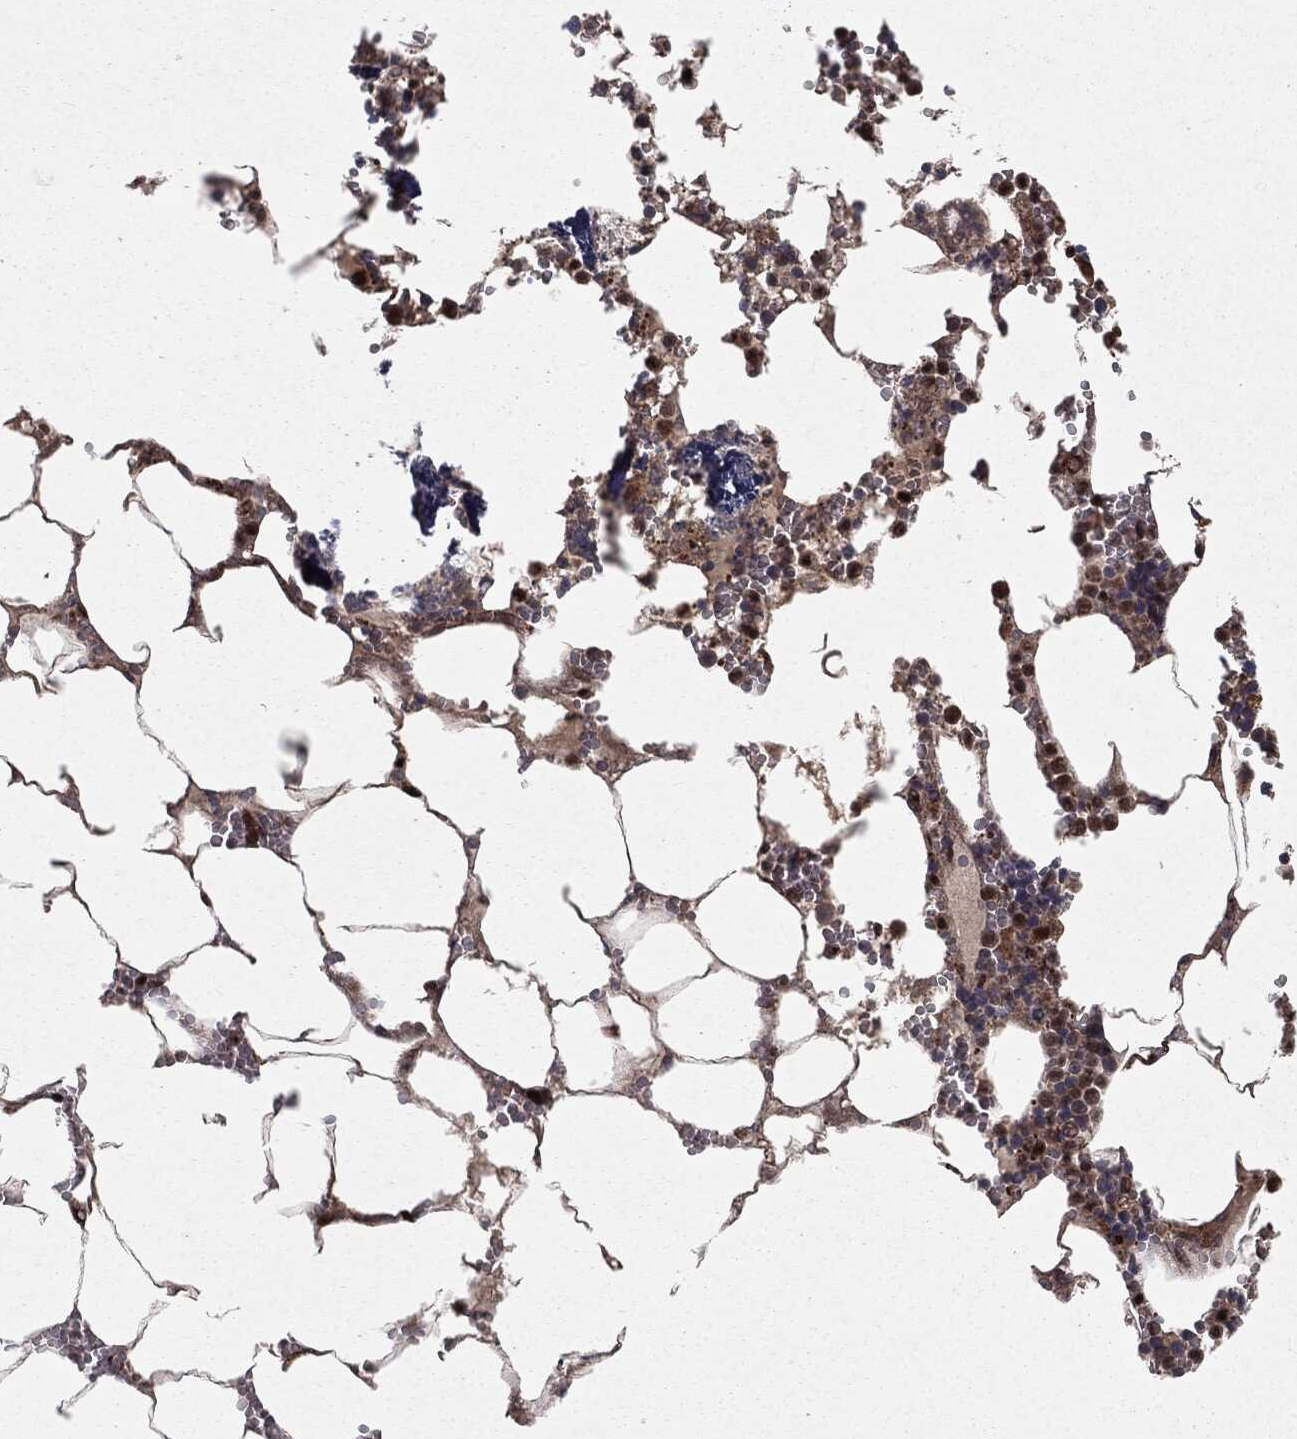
{"staining": {"intensity": "strong", "quantity": ">75%", "location": "cytoplasmic/membranous,nuclear"}, "tissue": "bone marrow", "cell_type": "Hematopoietic cells", "image_type": "normal", "snomed": [{"axis": "morphology", "description": "Normal tissue, NOS"}, {"axis": "topography", "description": "Bone marrow"}], "caption": "Normal bone marrow was stained to show a protein in brown. There is high levels of strong cytoplasmic/membranous,nuclear positivity in about >75% of hematopoietic cells.", "gene": "RANBP9", "patient": {"sex": "female", "age": 64}}